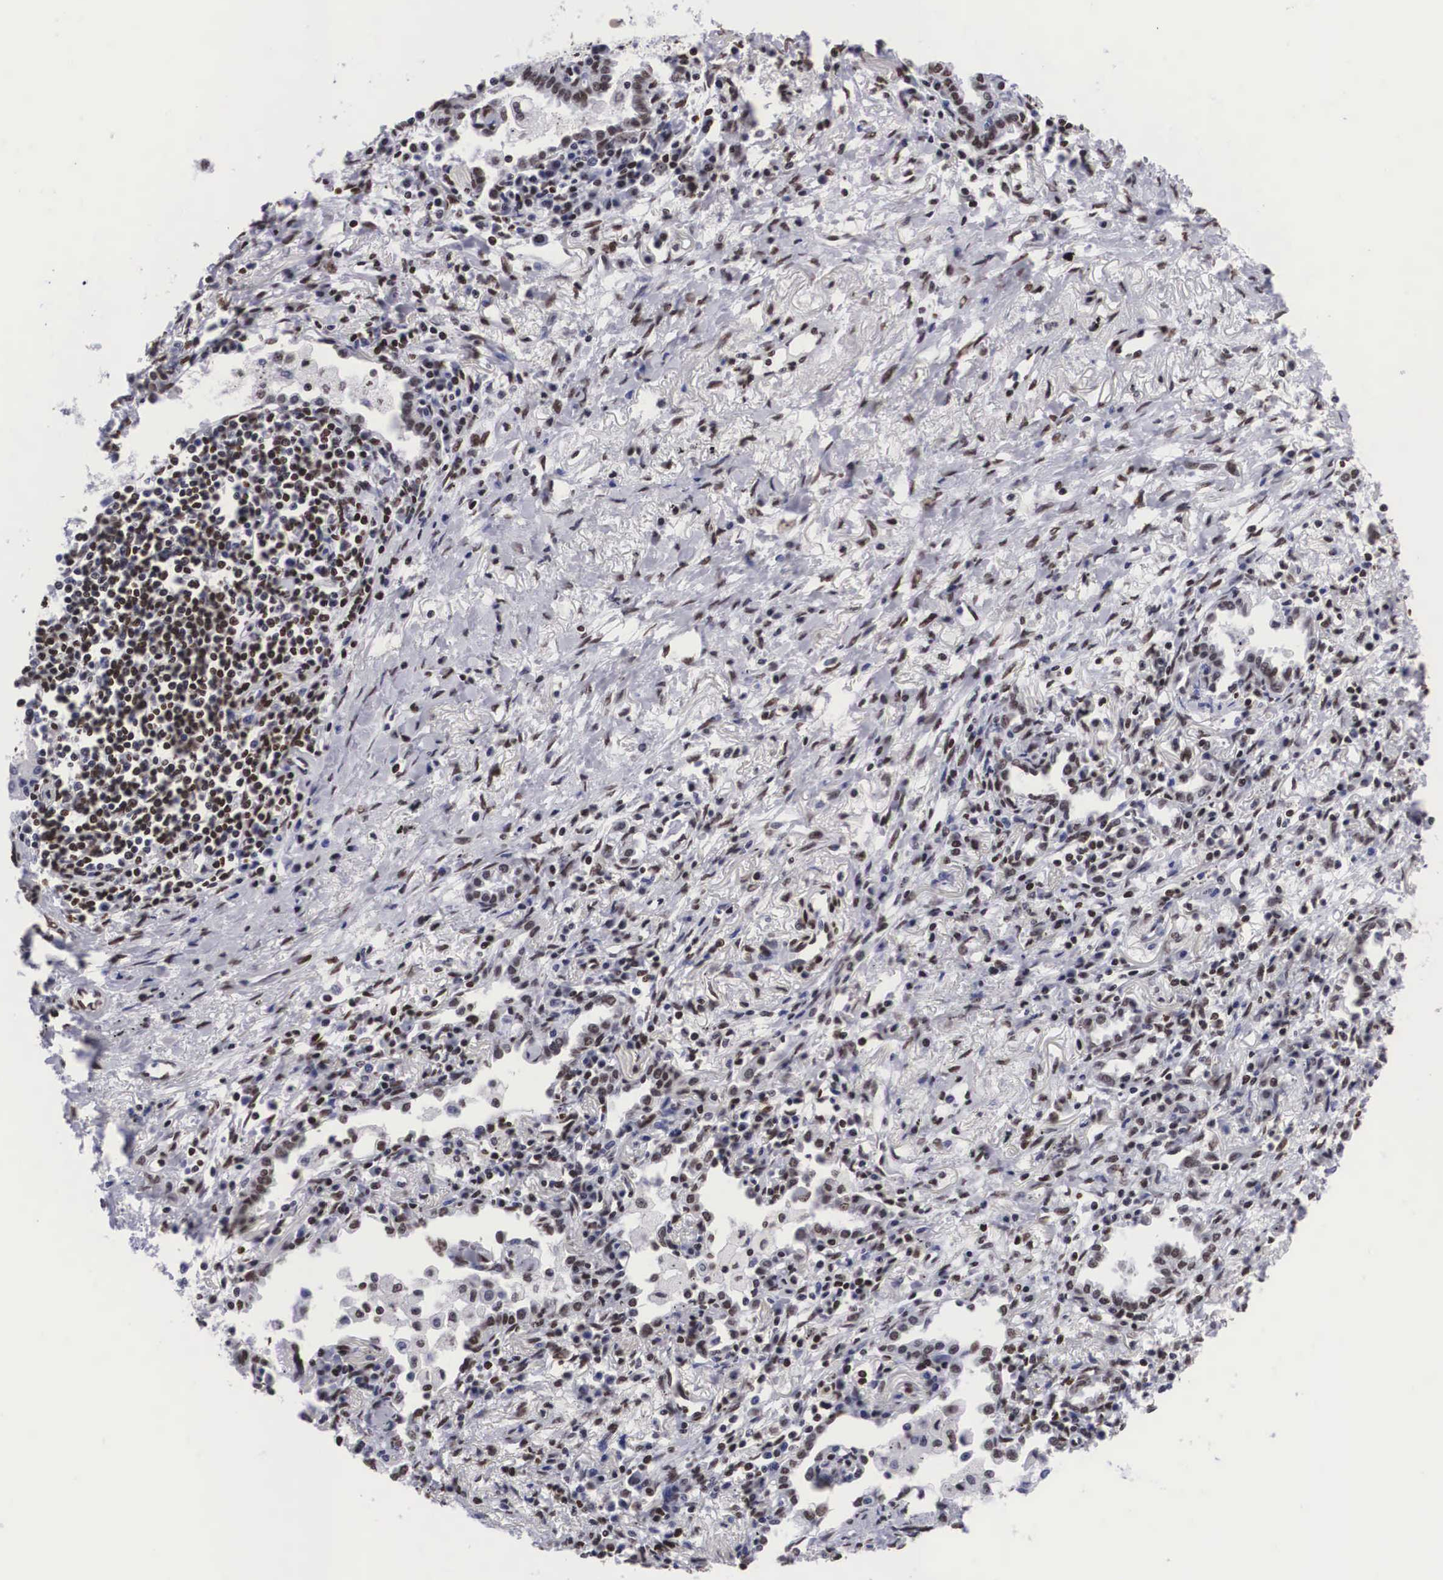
{"staining": {"intensity": "moderate", "quantity": ">75%", "location": "nuclear"}, "tissue": "lung cancer", "cell_type": "Tumor cells", "image_type": "cancer", "snomed": [{"axis": "morphology", "description": "Adenocarcinoma, NOS"}, {"axis": "topography", "description": "Lung"}], "caption": "Tumor cells show medium levels of moderate nuclear expression in approximately >75% of cells in human lung cancer.", "gene": "MECP2", "patient": {"sex": "male", "age": 60}}